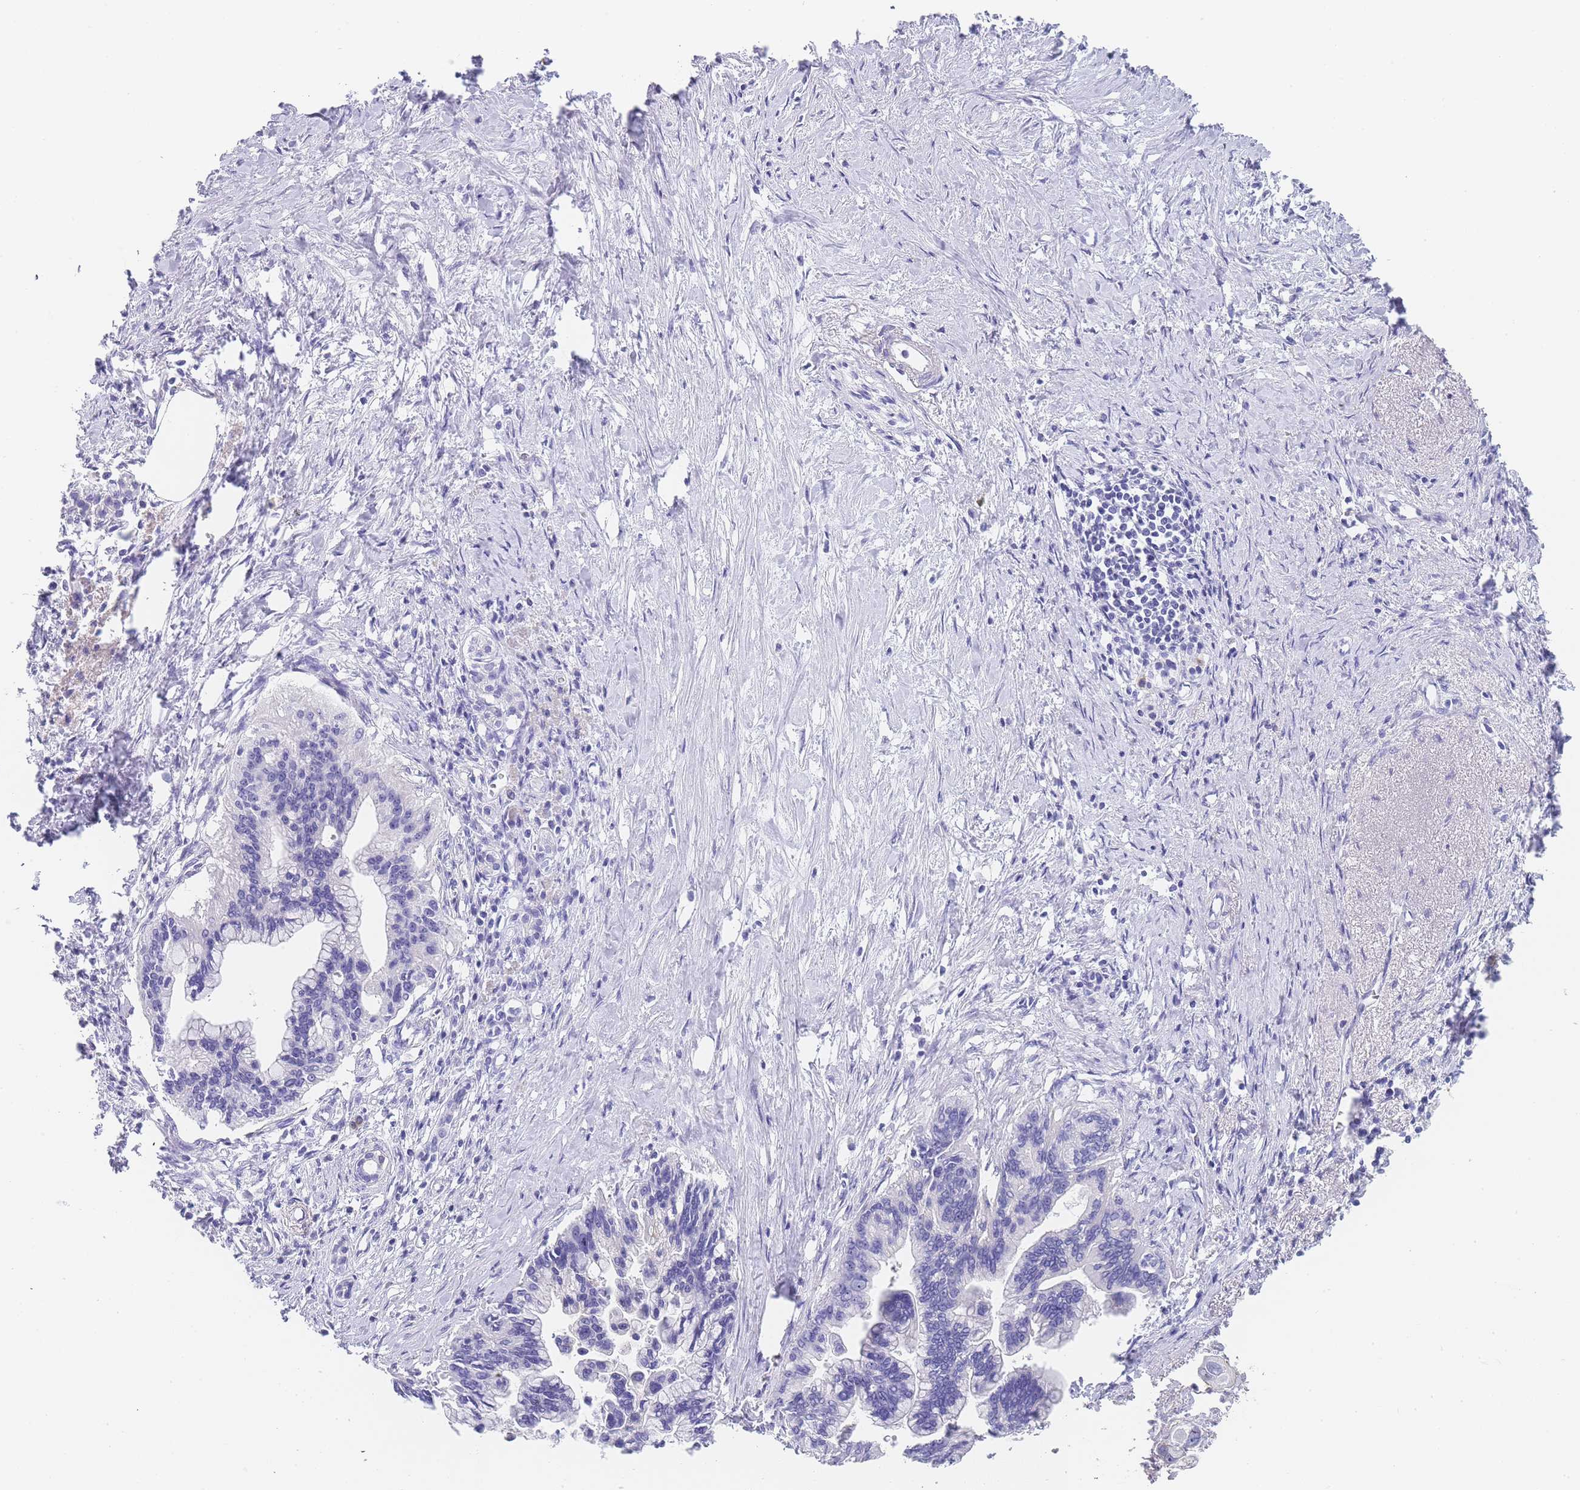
{"staining": {"intensity": "negative", "quantity": "none", "location": "none"}, "tissue": "pancreatic cancer", "cell_type": "Tumor cells", "image_type": "cancer", "snomed": [{"axis": "morphology", "description": "Adenocarcinoma, NOS"}, {"axis": "topography", "description": "Pancreas"}], "caption": "Tumor cells are negative for brown protein staining in adenocarcinoma (pancreatic).", "gene": "NOP14", "patient": {"sex": "female", "age": 83}}